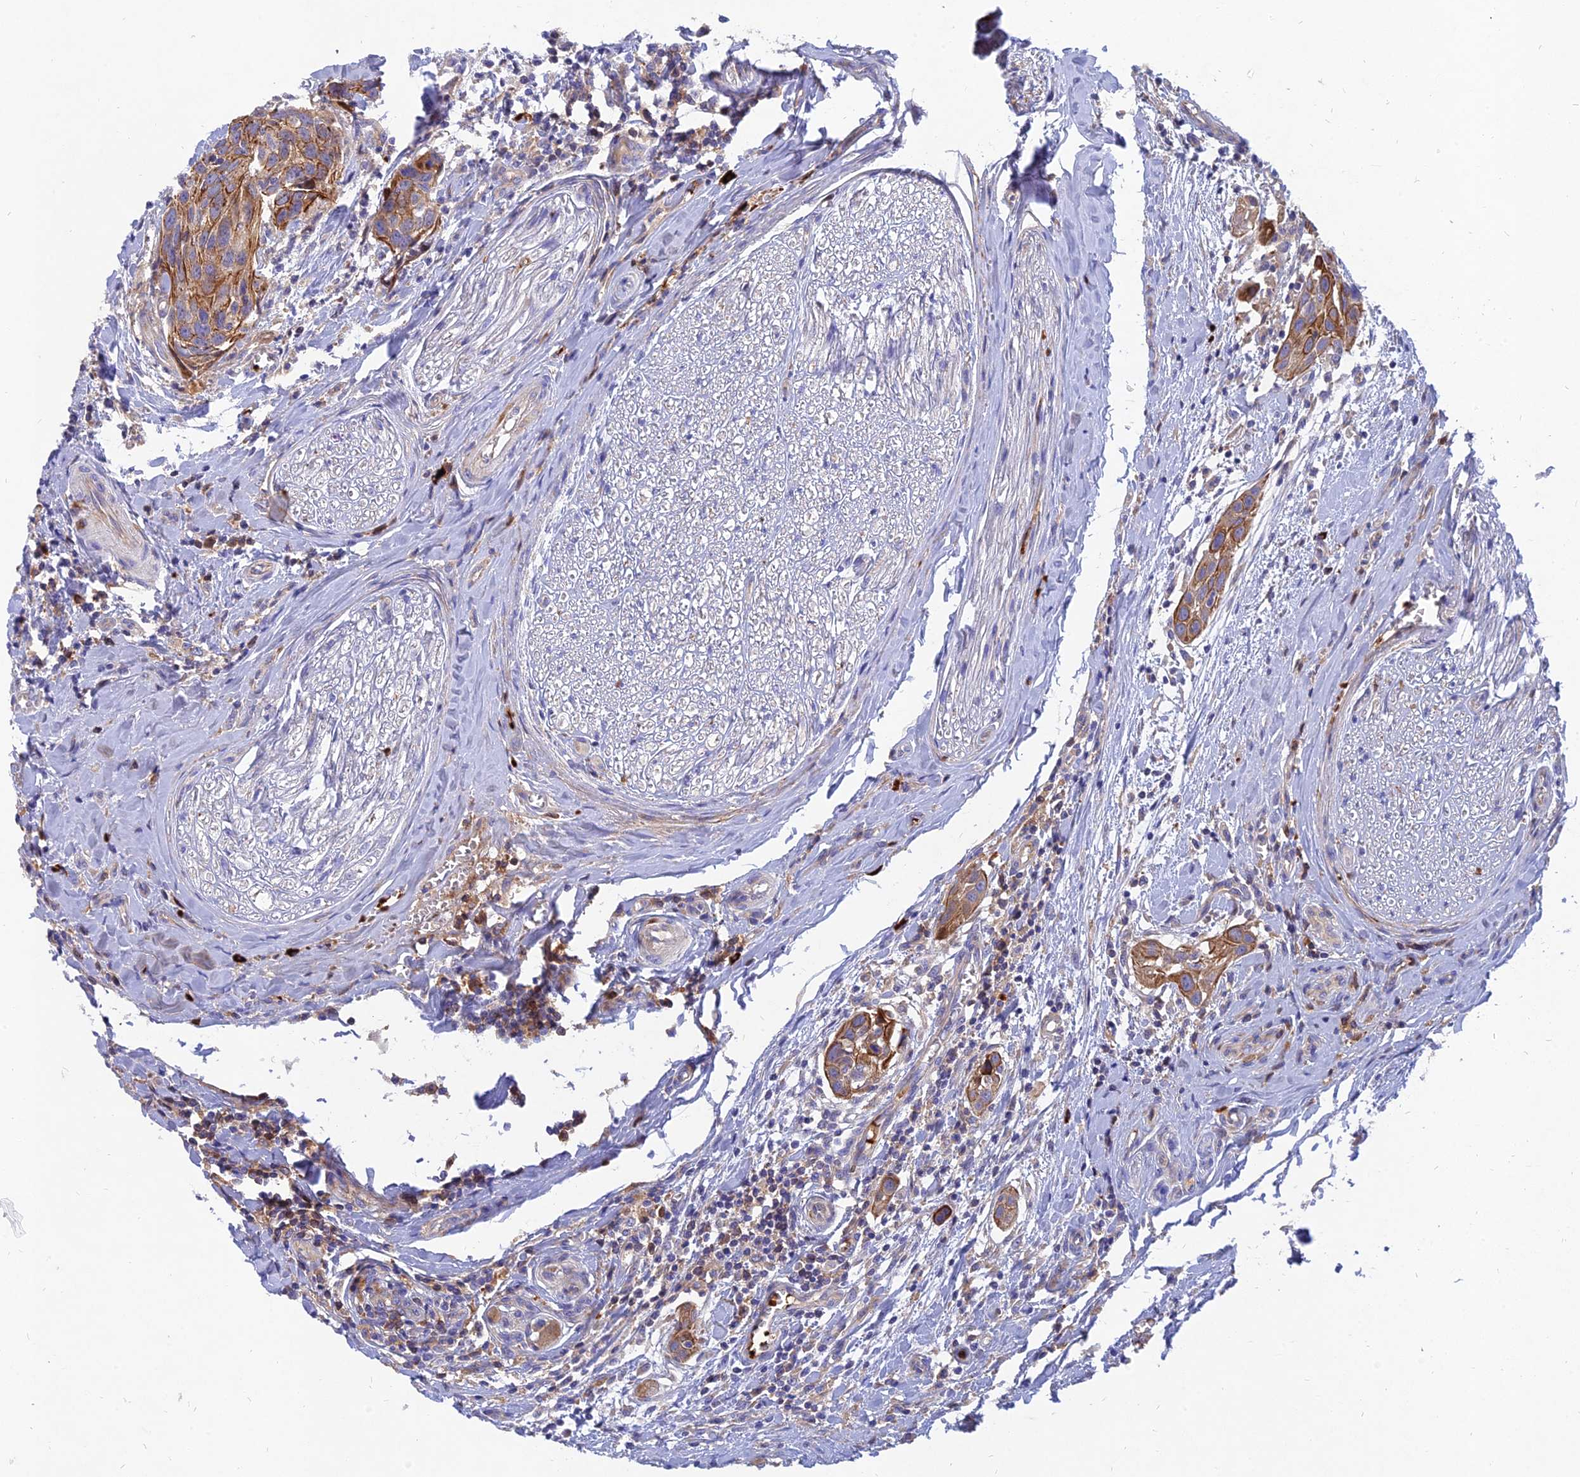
{"staining": {"intensity": "moderate", "quantity": ">75%", "location": "cytoplasmic/membranous"}, "tissue": "head and neck cancer", "cell_type": "Tumor cells", "image_type": "cancer", "snomed": [{"axis": "morphology", "description": "Squamous cell carcinoma, NOS"}, {"axis": "topography", "description": "Oral tissue"}, {"axis": "topography", "description": "Head-Neck"}], "caption": "Immunohistochemistry micrograph of neoplastic tissue: human head and neck cancer stained using immunohistochemistry (IHC) demonstrates medium levels of moderate protein expression localized specifically in the cytoplasmic/membranous of tumor cells, appearing as a cytoplasmic/membranous brown color.", "gene": "MROH1", "patient": {"sex": "female", "age": 50}}